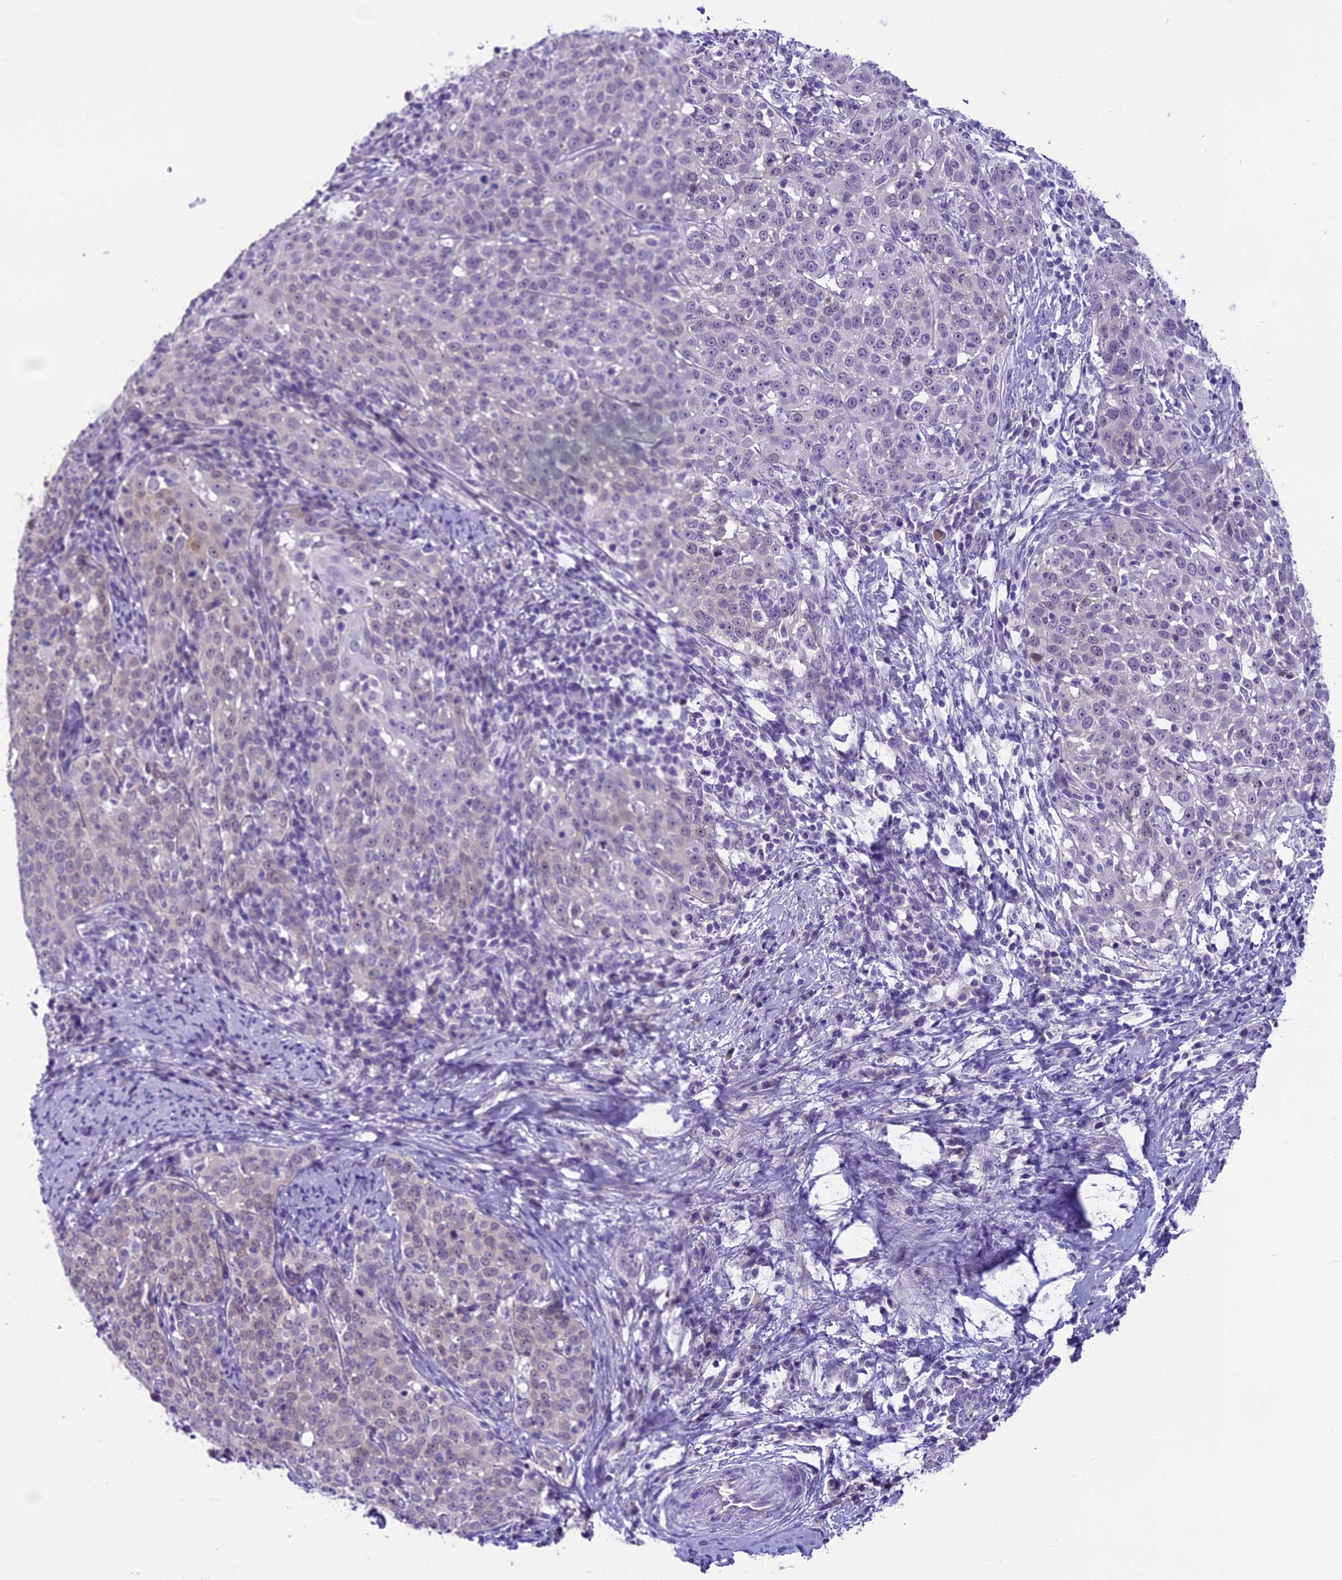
{"staining": {"intensity": "negative", "quantity": "none", "location": "none"}, "tissue": "cervical cancer", "cell_type": "Tumor cells", "image_type": "cancer", "snomed": [{"axis": "morphology", "description": "Squamous cell carcinoma, NOS"}, {"axis": "topography", "description": "Cervix"}], "caption": "There is no significant expression in tumor cells of cervical cancer (squamous cell carcinoma).", "gene": "PRR15", "patient": {"sex": "female", "age": 57}}